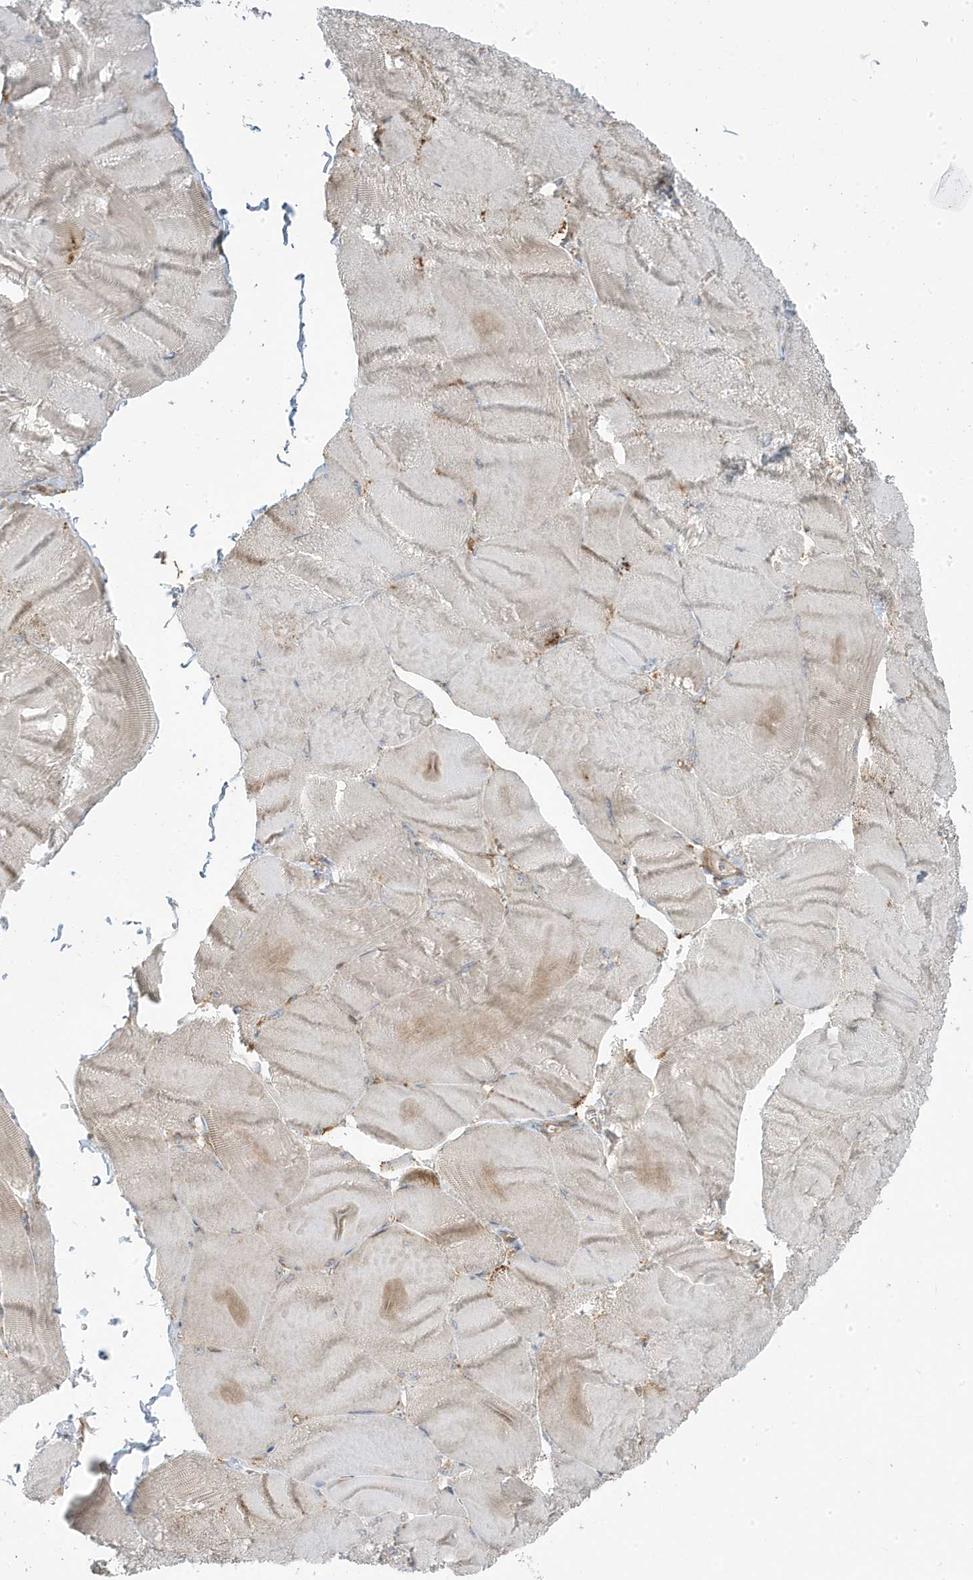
{"staining": {"intensity": "weak", "quantity": "25%-75%", "location": "cytoplasmic/membranous"}, "tissue": "skeletal muscle", "cell_type": "Myocytes", "image_type": "normal", "snomed": [{"axis": "morphology", "description": "Normal tissue, NOS"}, {"axis": "morphology", "description": "Basal cell carcinoma"}, {"axis": "topography", "description": "Skeletal muscle"}], "caption": "Immunohistochemistry of benign human skeletal muscle displays low levels of weak cytoplasmic/membranous expression in about 25%-75% of myocytes. The protein of interest is stained brown, and the nuclei are stained in blue (DAB IHC with brightfield microscopy, high magnification).", "gene": "STAM", "patient": {"sex": "female", "age": 64}}